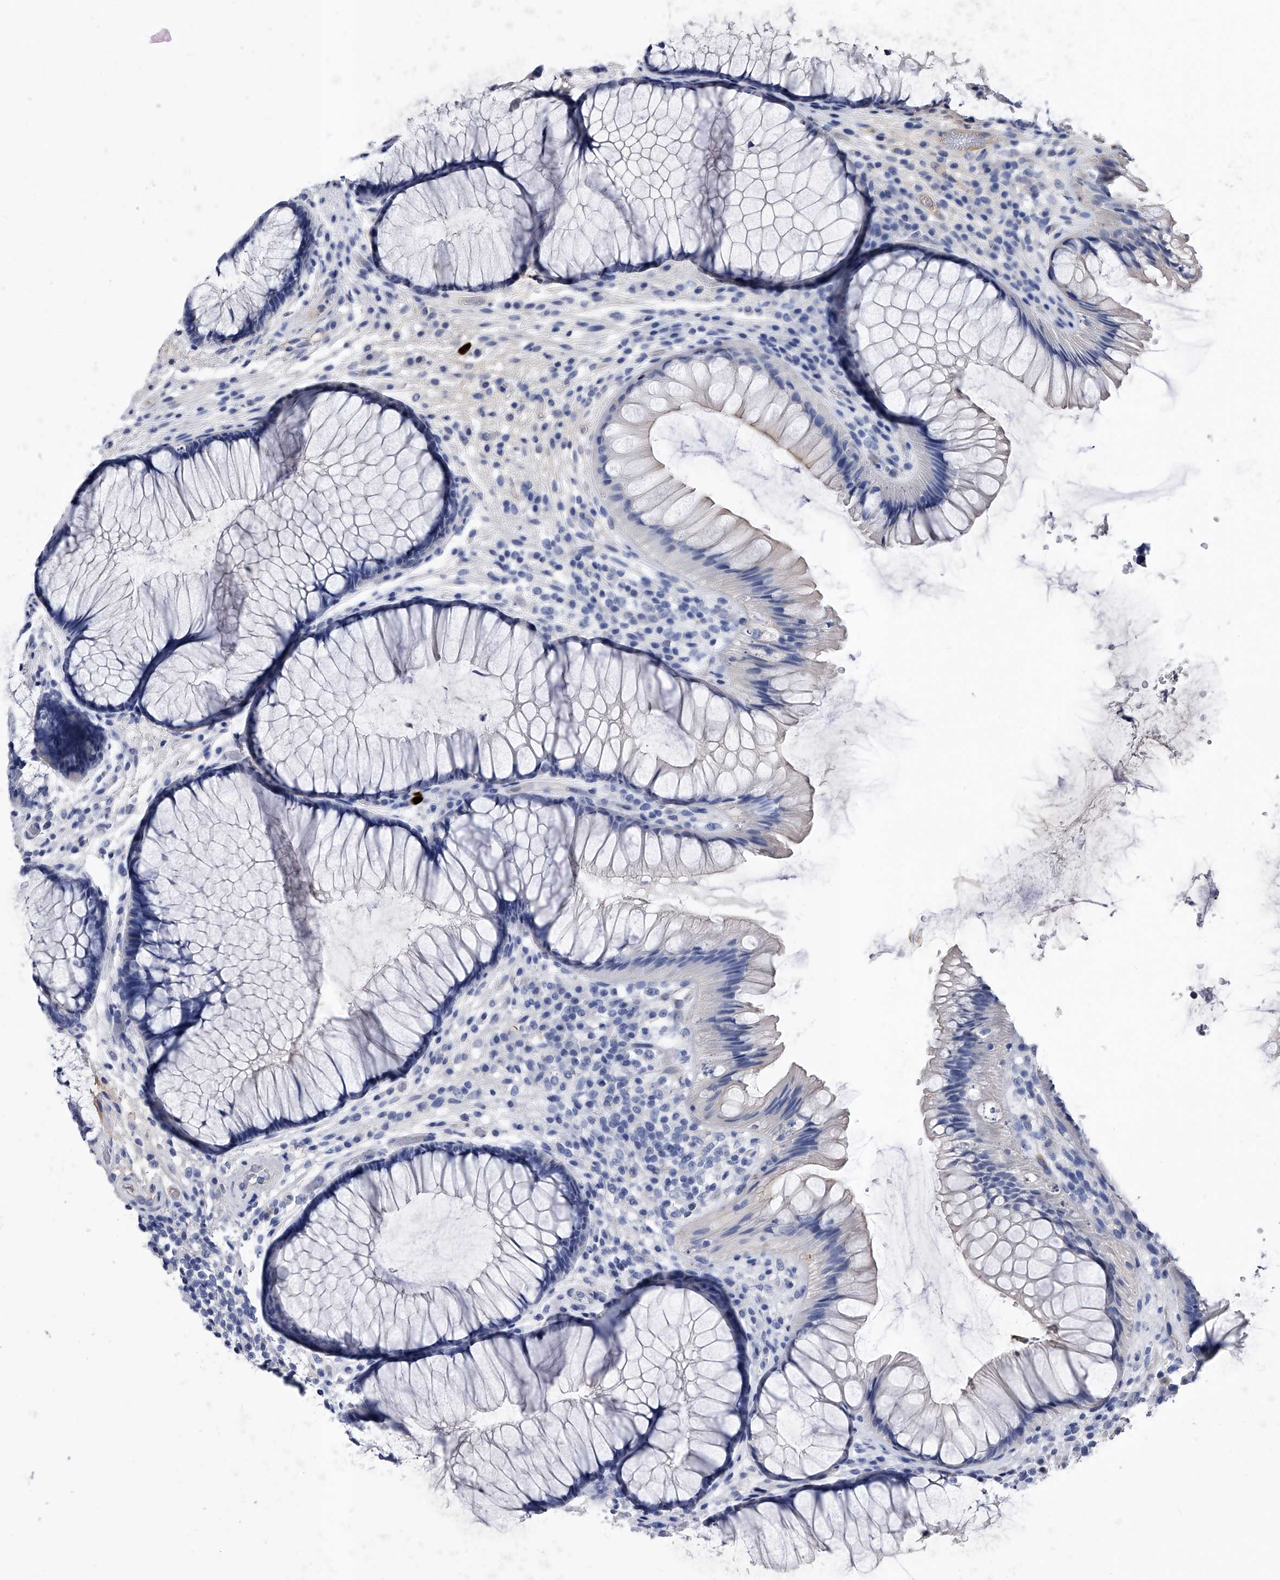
{"staining": {"intensity": "negative", "quantity": "none", "location": "none"}, "tissue": "rectum", "cell_type": "Glandular cells", "image_type": "normal", "snomed": [{"axis": "morphology", "description": "Normal tissue, NOS"}, {"axis": "topography", "description": "Rectum"}], "caption": "IHC image of benign rectum: human rectum stained with DAB (3,3'-diaminobenzidine) exhibits no significant protein expression in glandular cells.", "gene": "EFCAB7", "patient": {"sex": "male", "age": 51}}